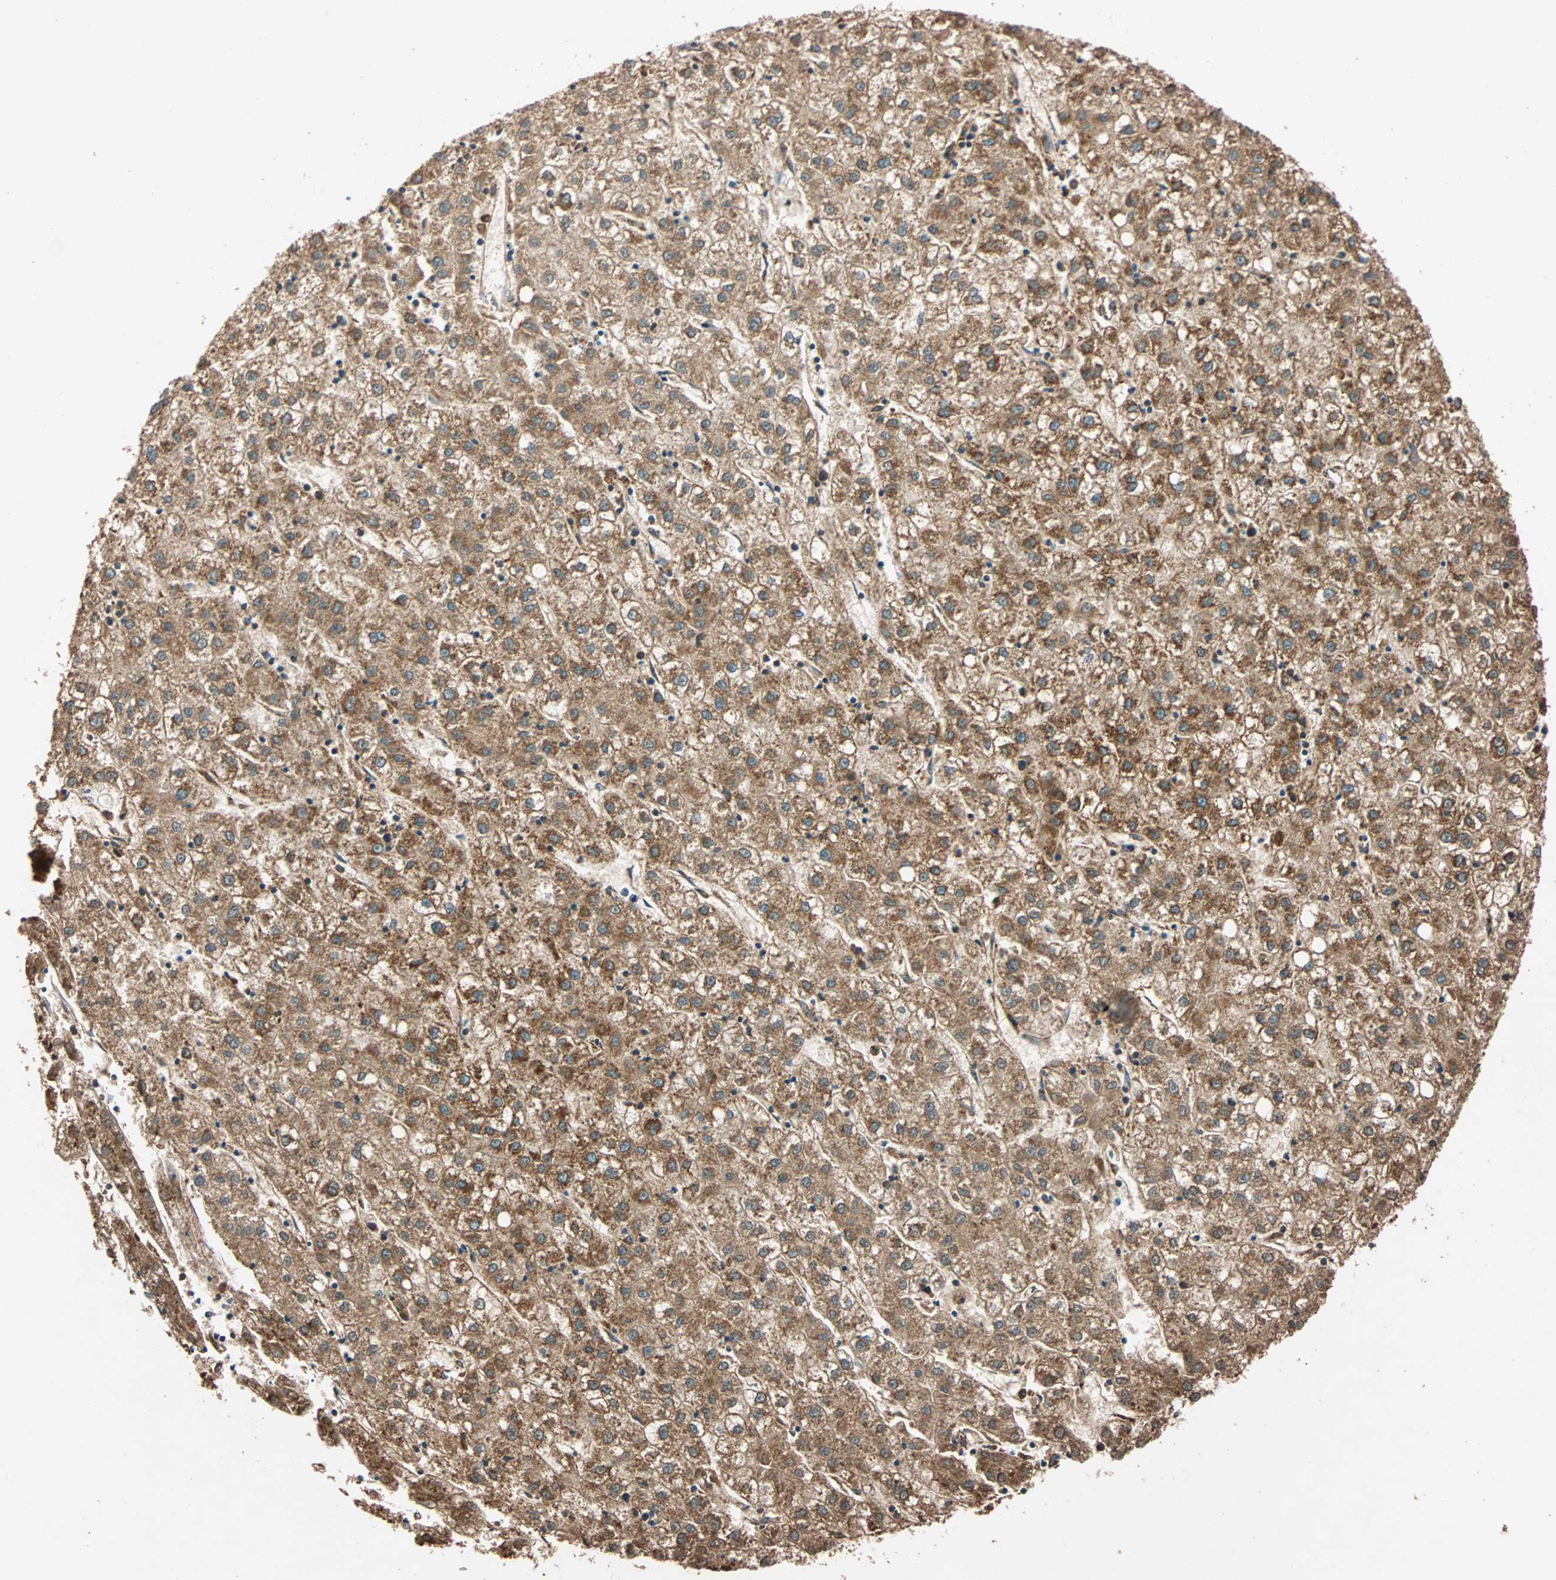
{"staining": {"intensity": "moderate", "quantity": ">75%", "location": "cytoplasmic/membranous"}, "tissue": "liver cancer", "cell_type": "Tumor cells", "image_type": "cancer", "snomed": [{"axis": "morphology", "description": "Carcinoma, Hepatocellular, NOS"}, {"axis": "topography", "description": "Liver"}], "caption": "Immunohistochemistry (IHC) photomicrograph of hepatocellular carcinoma (liver) stained for a protein (brown), which demonstrates medium levels of moderate cytoplasmic/membranous positivity in about >75% of tumor cells.", "gene": "MAPK1", "patient": {"sex": "male", "age": 72}}